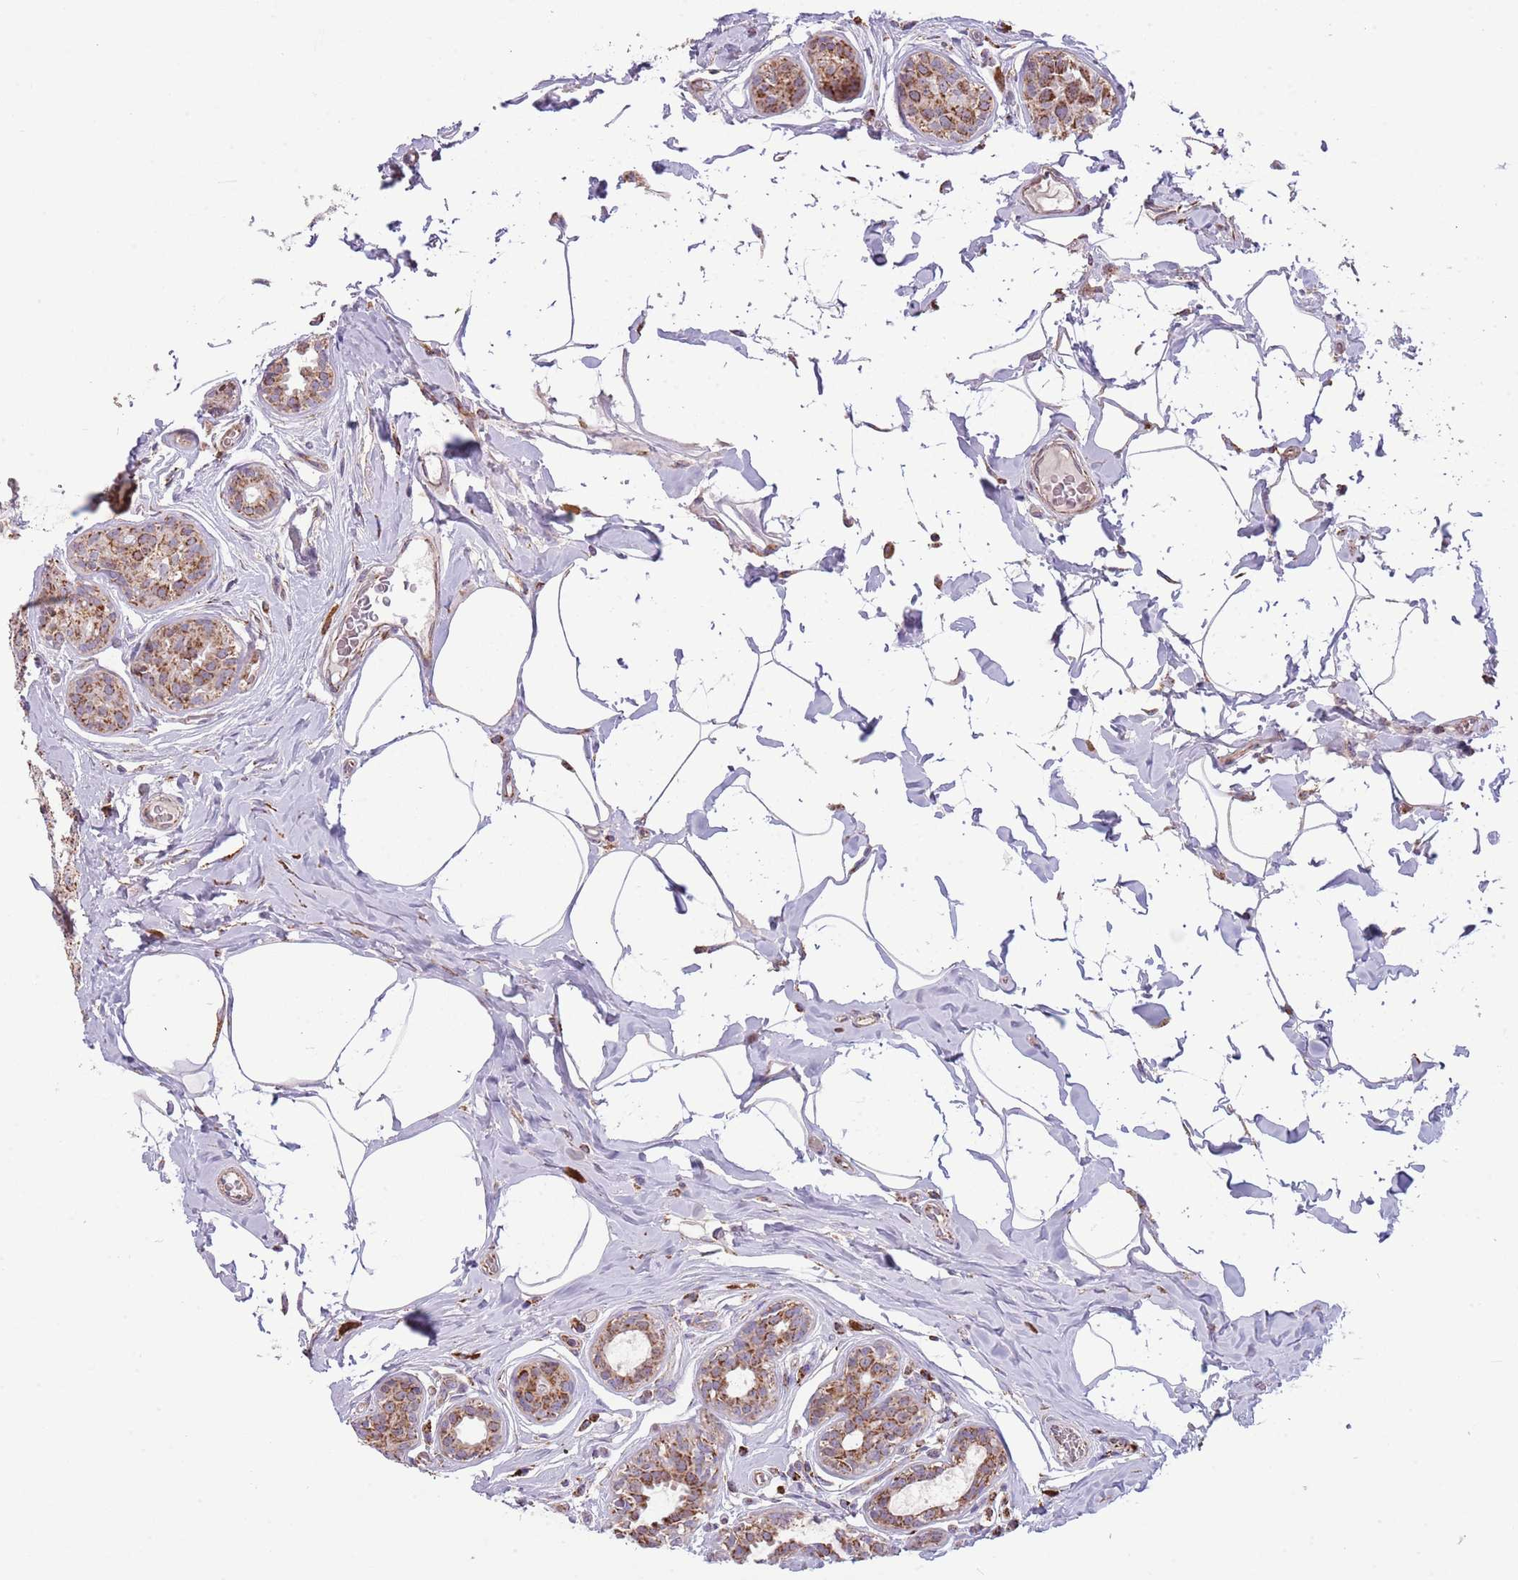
{"staining": {"intensity": "moderate", "quantity": ">75%", "location": "cytoplasmic/membranous"}, "tissue": "breast cancer", "cell_type": "Tumor cells", "image_type": "cancer", "snomed": [{"axis": "morphology", "description": "Duct carcinoma"}, {"axis": "topography", "description": "Breast"}], "caption": "Moderate cytoplasmic/membranous positivity for a protein is appreciated in about >75% of tumor cells of breast cancer (infiltrating ductal carcinoma) using immunohistochemistry.", "gene": "LHX6", "patient": {"sex": "female", "age": 55}}